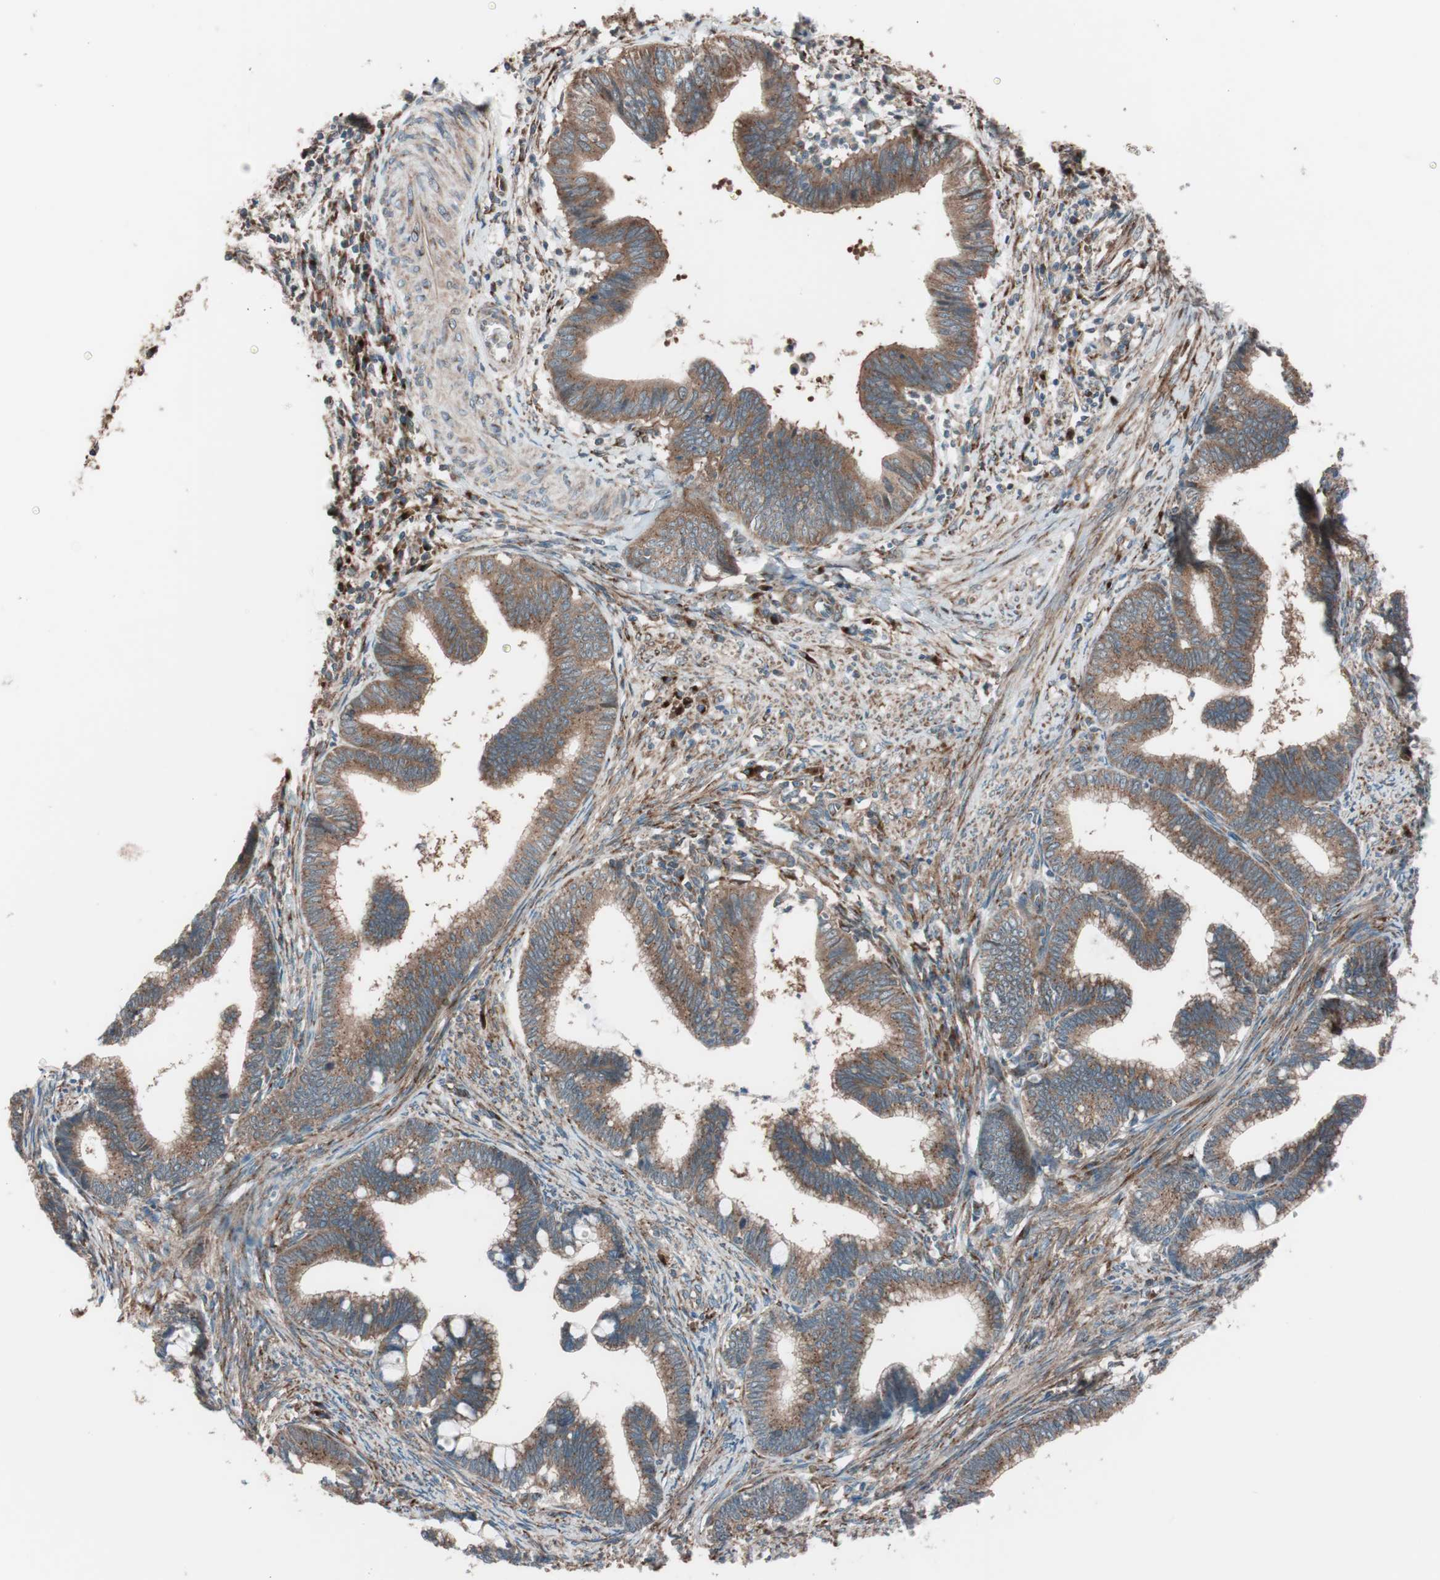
{"staining": {"intensity": "moderate", "quantity": ">75%", "location": "cytoplasmic/membranous"}, "tissue": "cervical cancer", "cell_type": "Tumor cells", "image_type": "cancer", "snomed": [{"axis": "morphology", "description": "Adenocarcinoma, NOS"}, {"axis": "topography", "description": "Cervix"}], "caption": "DAB immunohistochemical staining of human cervical cancer (adenocarcinoma) reveals moderate cytoplasmic/membranous protein expression in about >75% of tumor cells. (brown staining indicates protein expression, while blue staining denotes nuclei).", "gene": "SEC31A", "patient": {"sex": "female", "age": 36}}